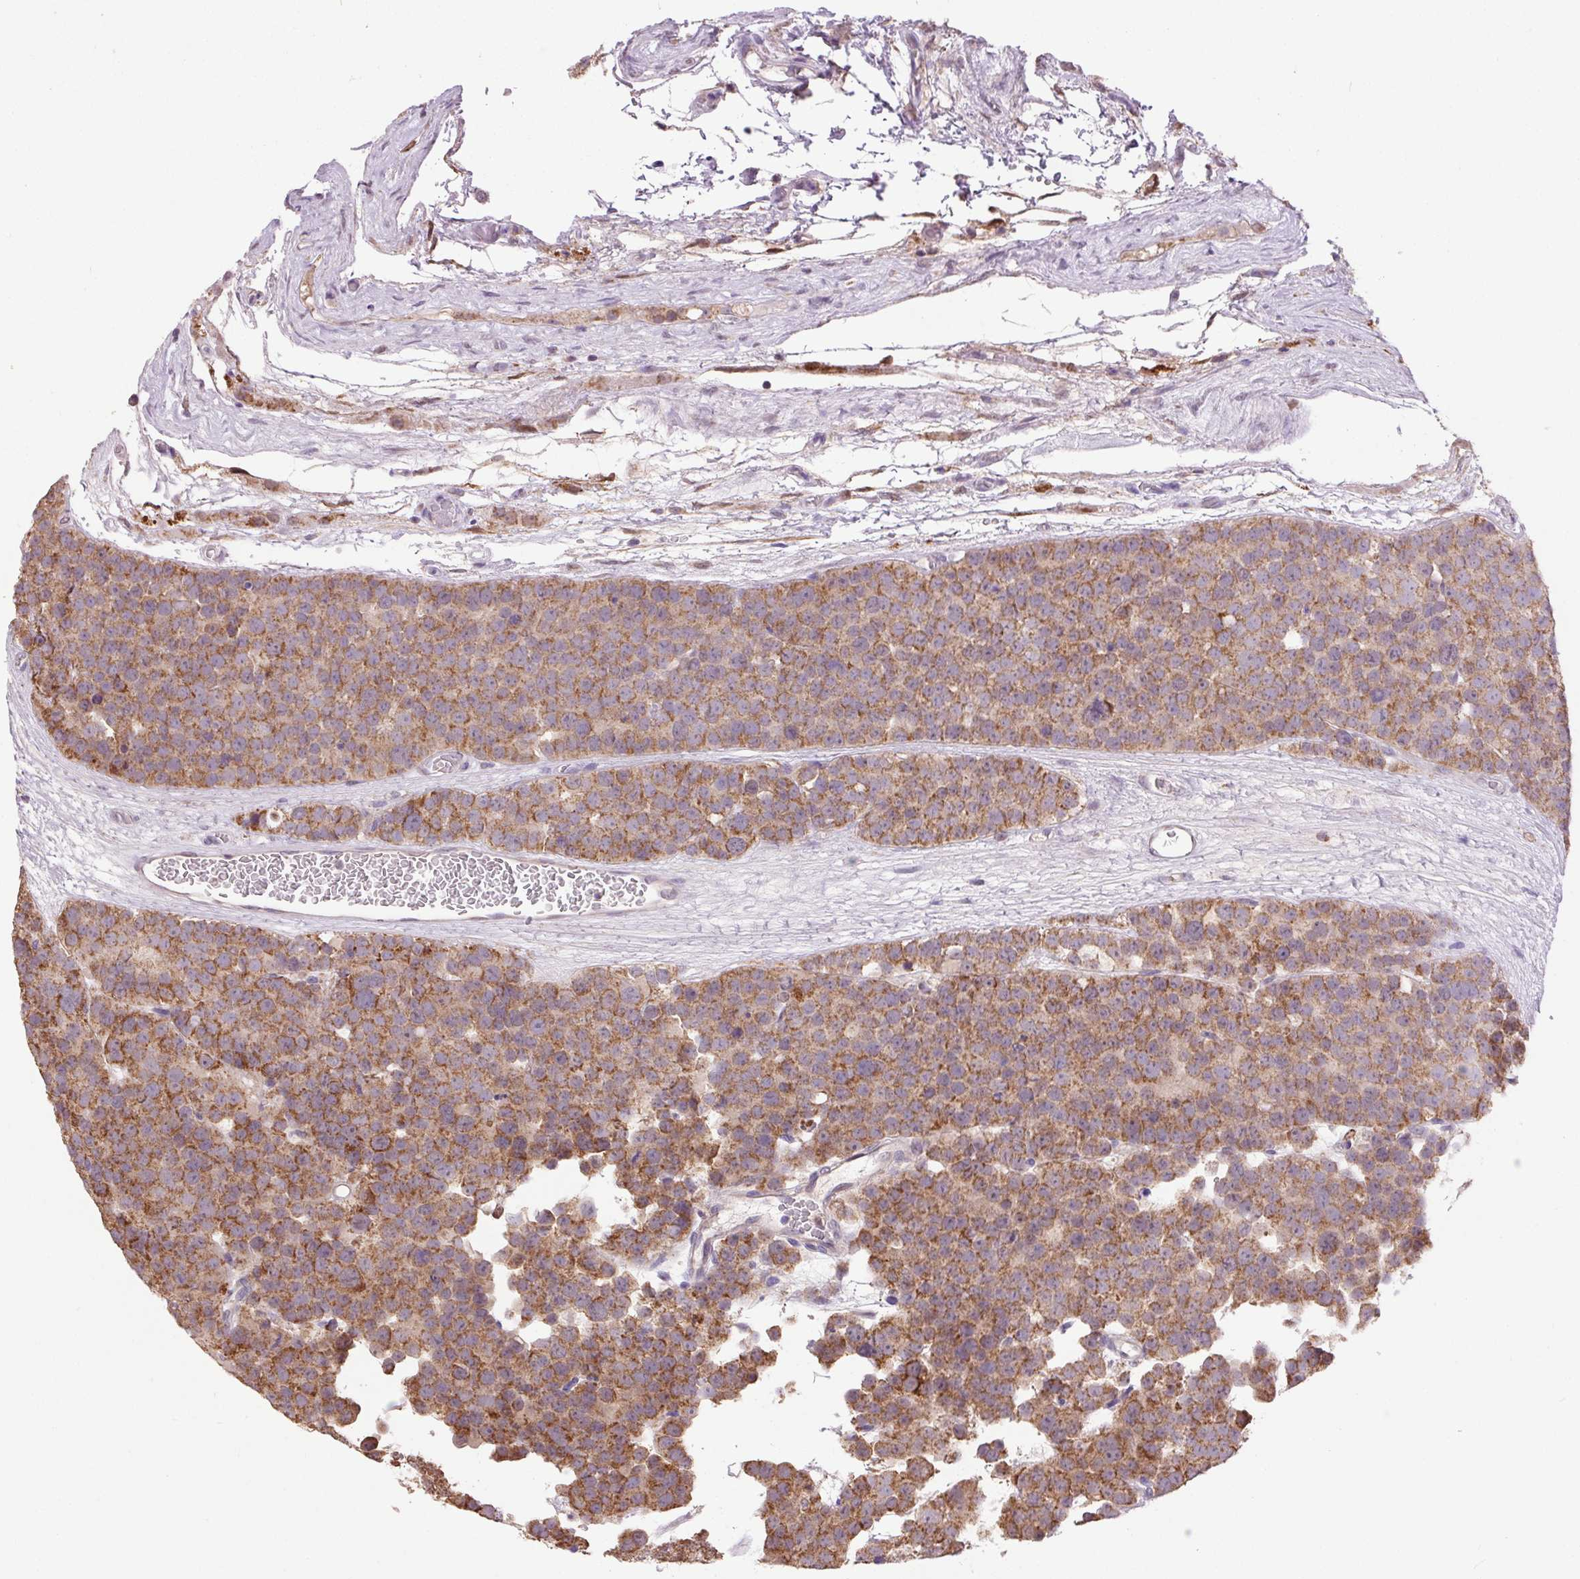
{"staining": {"intensity": "moderate", "quantity": ">75%", "location": "cytoplasmic/membranous"}, "tissue": "testis cancer", "cell_type": "Tumor cells", "image_type": "cancer", "snomed": [{"axis": "morphology", "description": "Seminoma, NOS"}, {"axis": "topography", "description": "Testis"}], "caption": "Human testis cancer (seminoma) stained with a protein marker demonstrates moderate staining in tumor cells.", "gene": "SGF29", "patient": {"sex": "male", "age": 71}}